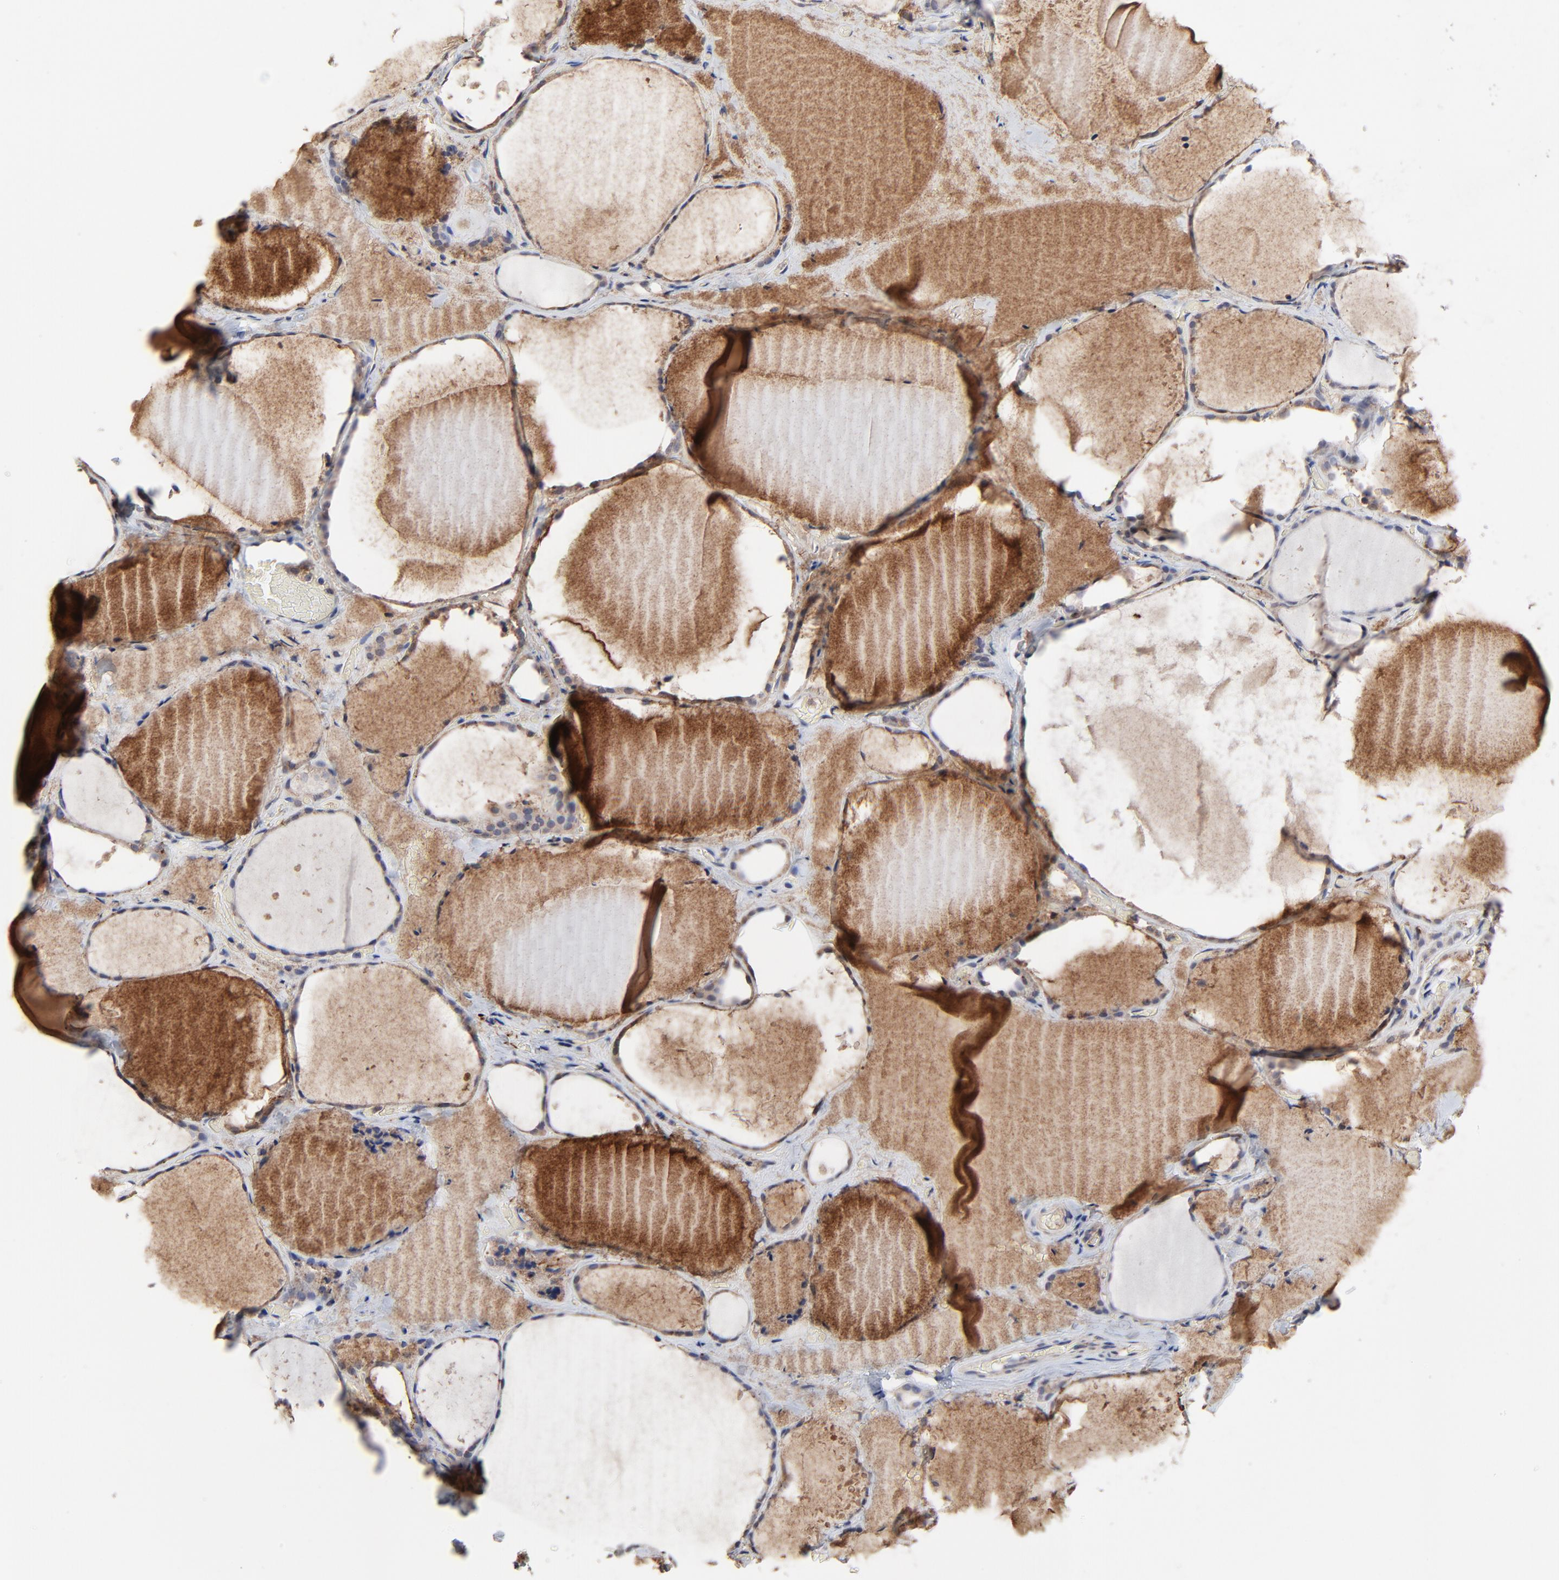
{"staining": {"intensity": "moderate", "quantity": "25%-75%", "location": "cytoplasmic/membranous"}, "tissue": "thyroid gland", "cell_type": "Glandular cells", "image_type": "normal", "snomed": [{"axis": "morphology", "description": "Normal tissue, NOS"}, {"axis": "topography", "description": "Thyroid gland"}], "caption": "Immunohistochemical staining of unremarkable human thyroid gland shows moderate cytoplasmic/membranous protein expression in about 25%-75% of glandular cells.", "gene": "LGALS3", "patient": {"sex": "female", "age": 22}}